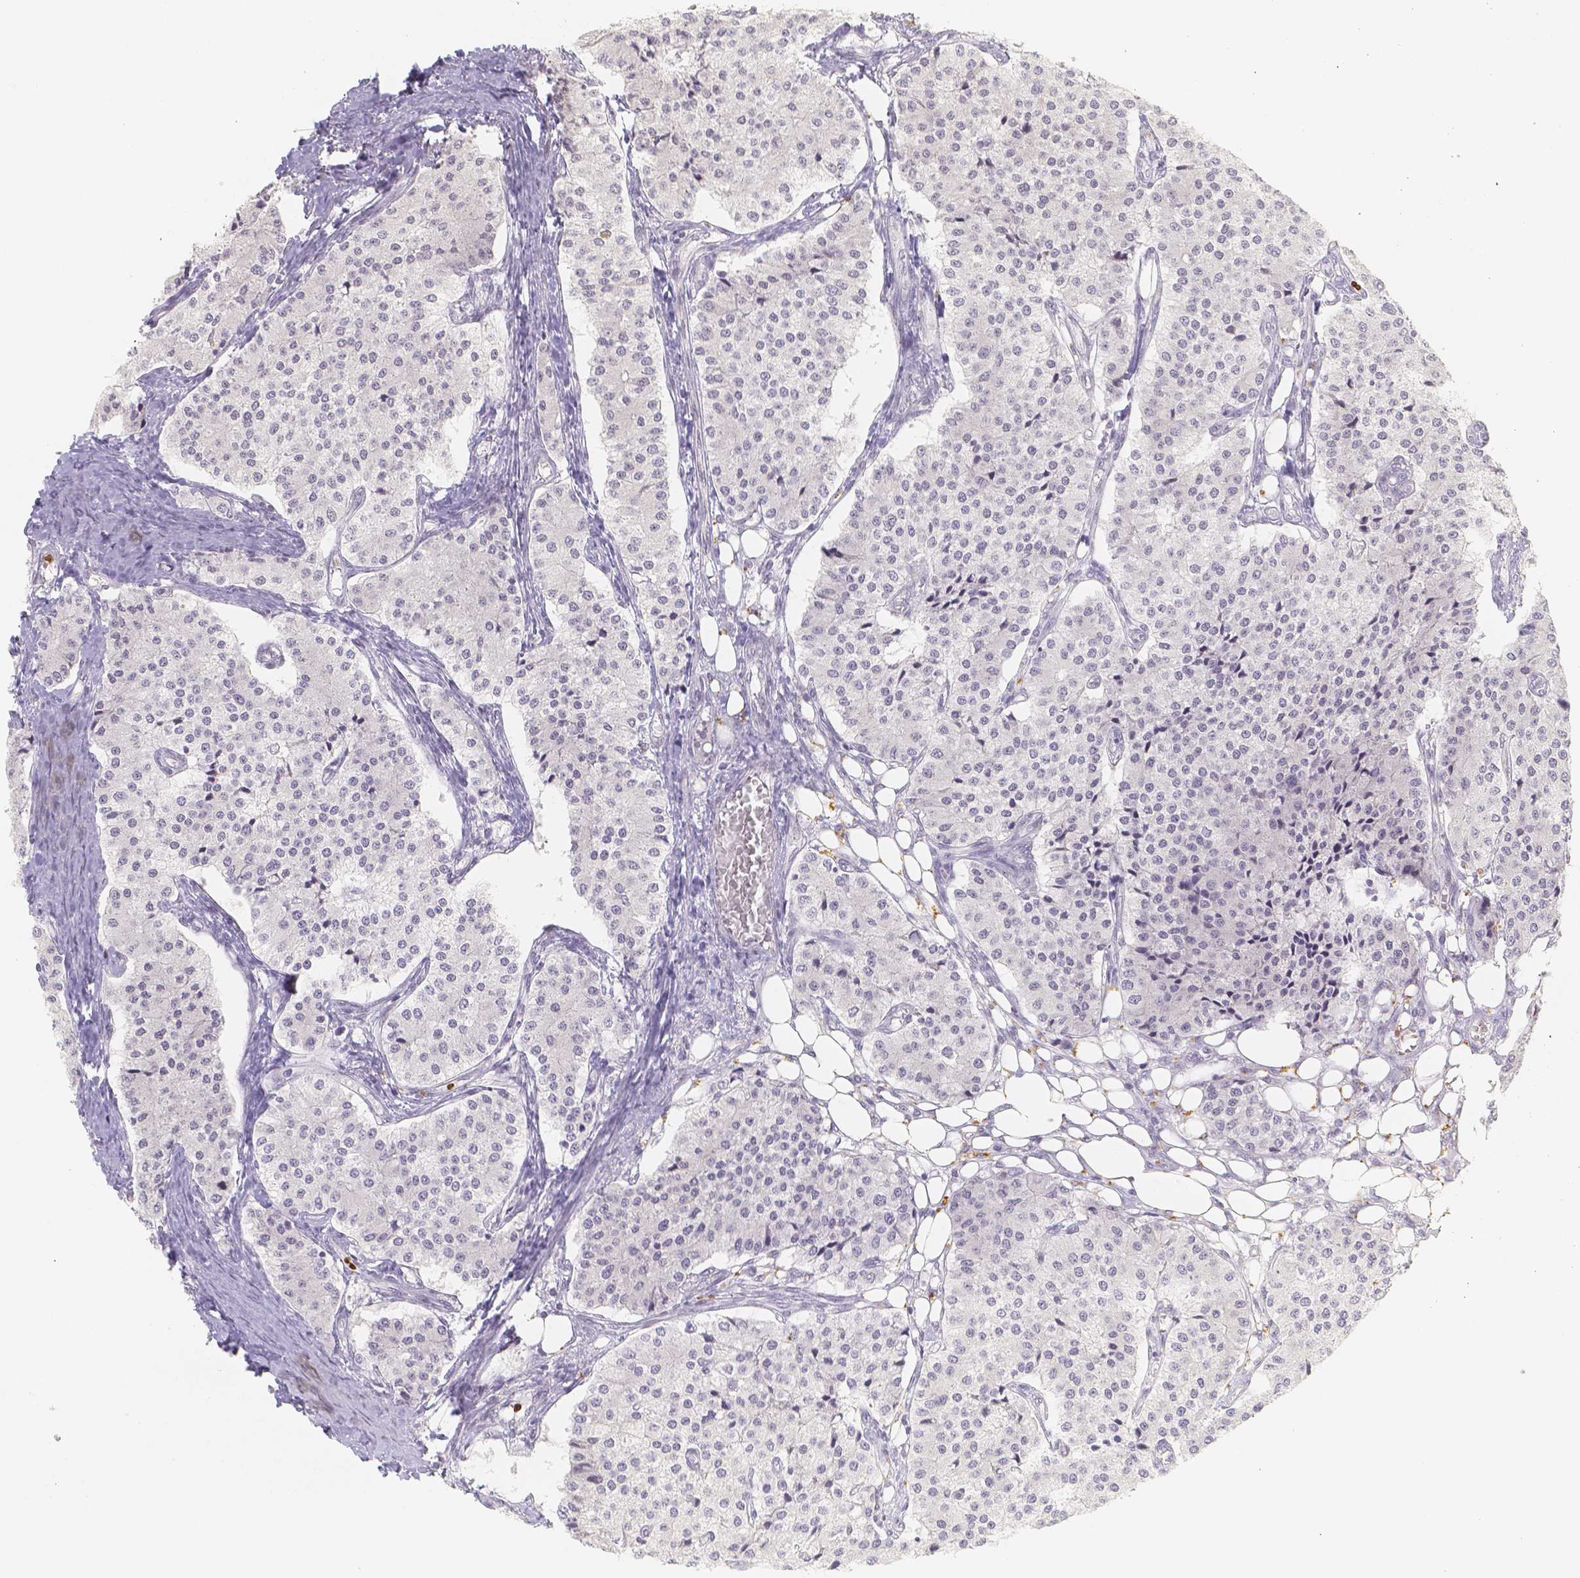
{"staining": {"intensity": "negative", "quantity": "none", "location": "none"}, "tissue": "carcinoid", "cell_type": "Tumor cells", "image_type": "cancer", "snomed": [{"axis": "morphology", "description": "Carcinoid, malignant, NOS"}, {"axis": "topography", "description": "Colon"}], "caption": "Human carcinoid stained for a protein using IHC reveals no positivity in tumor cells.", "gene": "PADI4", "patient": {"sex": "female", "age": 52}}